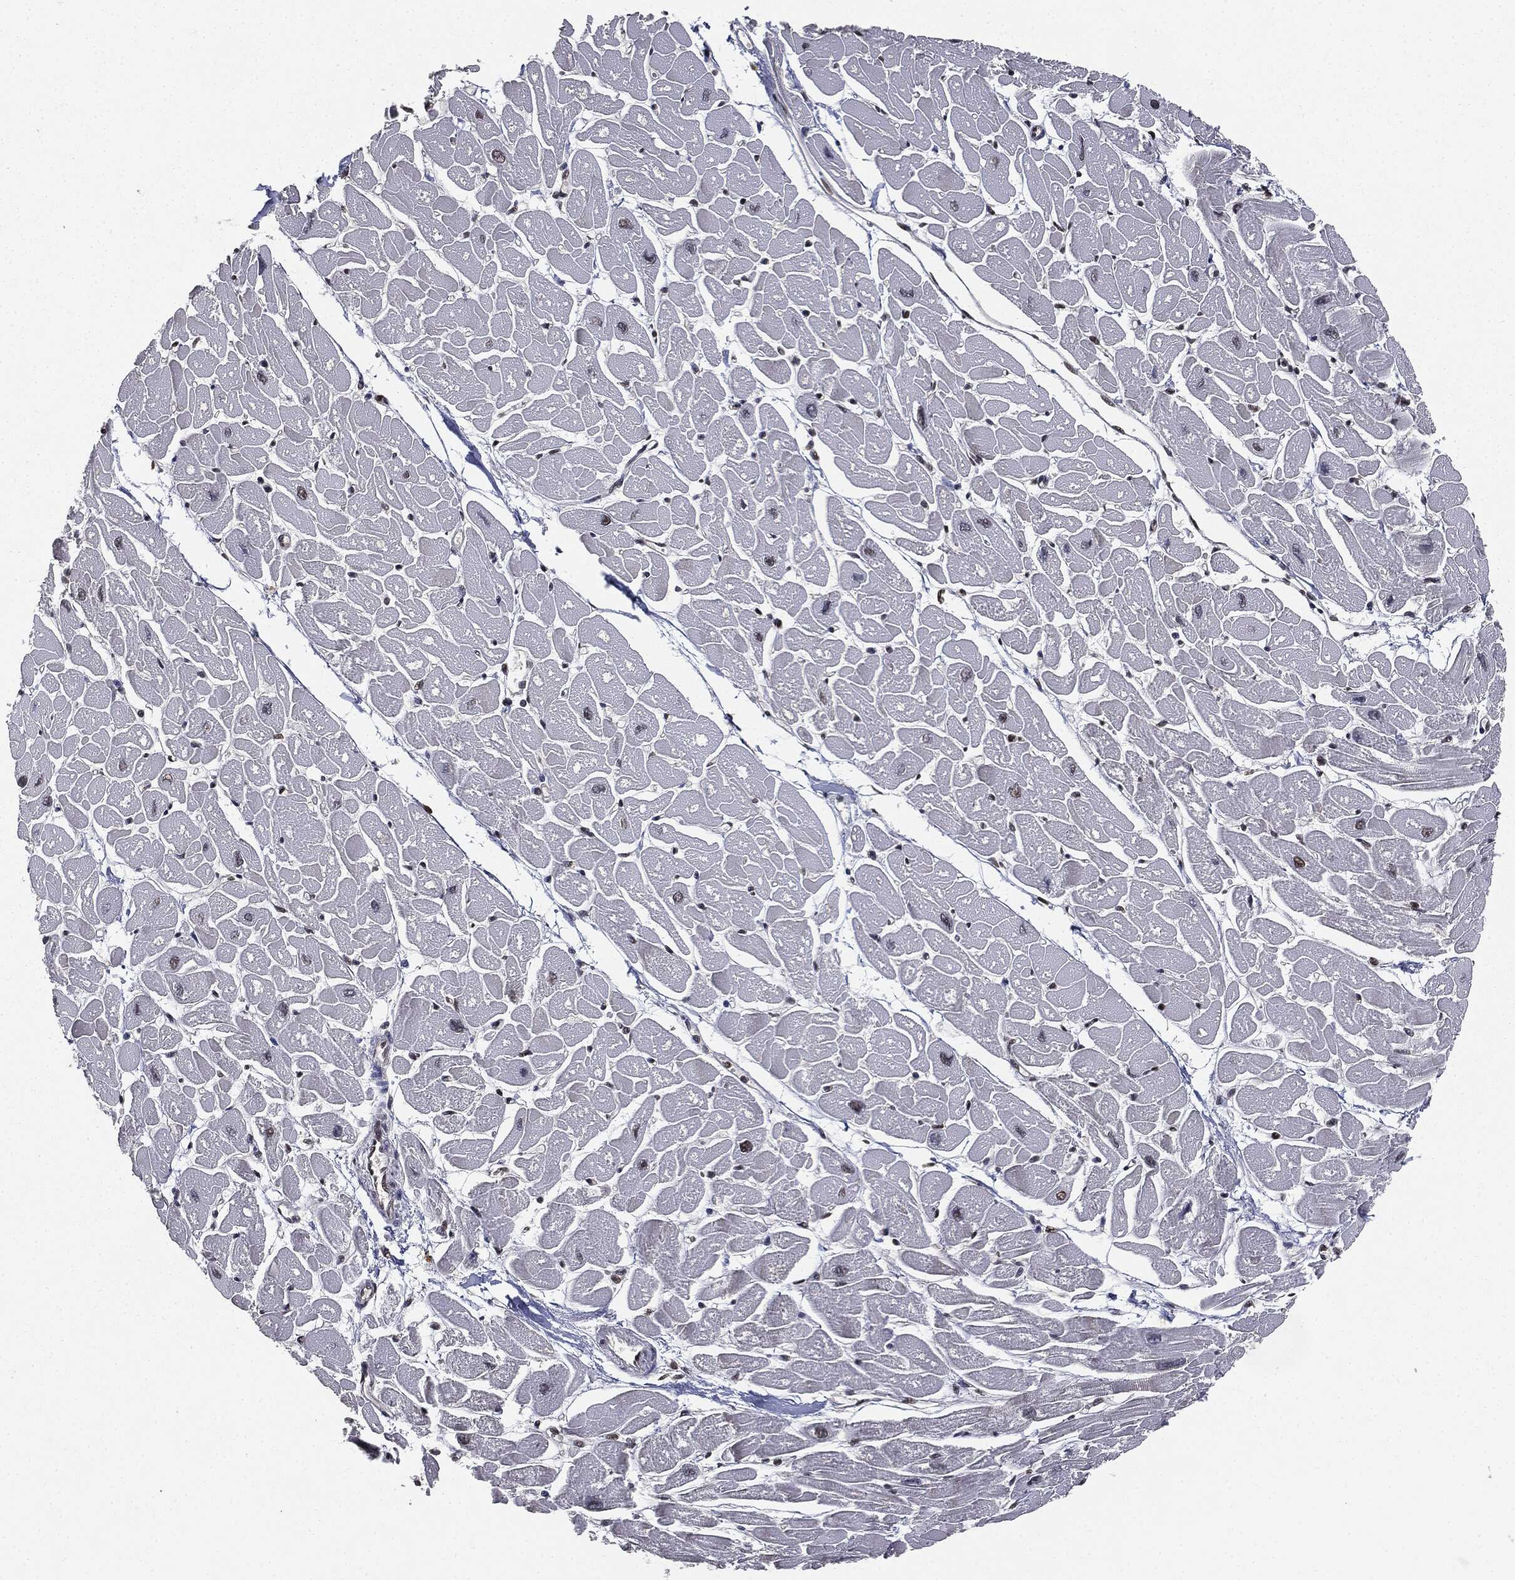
{"staining": {"intensity": "moderate", "quantity": "<25%", "location": "nuclear"}, "tissue": "heart muscle", "cell_type": "Cardiomyocytes", "image_type": "normal", "snomed": [{"axis": "morphology", "description": "Normal tissue, NOS"}, {"axis": "topography", "description": "Heart"}], "caption": "A brown stain shows moderate nuclear staining of a protein in cardiomyocytes of normal heart muscle. (DAB (3,3'-diaminobenzidine) = brown stain, brightfield microscopy at high magnification).", "gene": "TBC1D22A", "patient": {"sex": "male", "age": 57}}